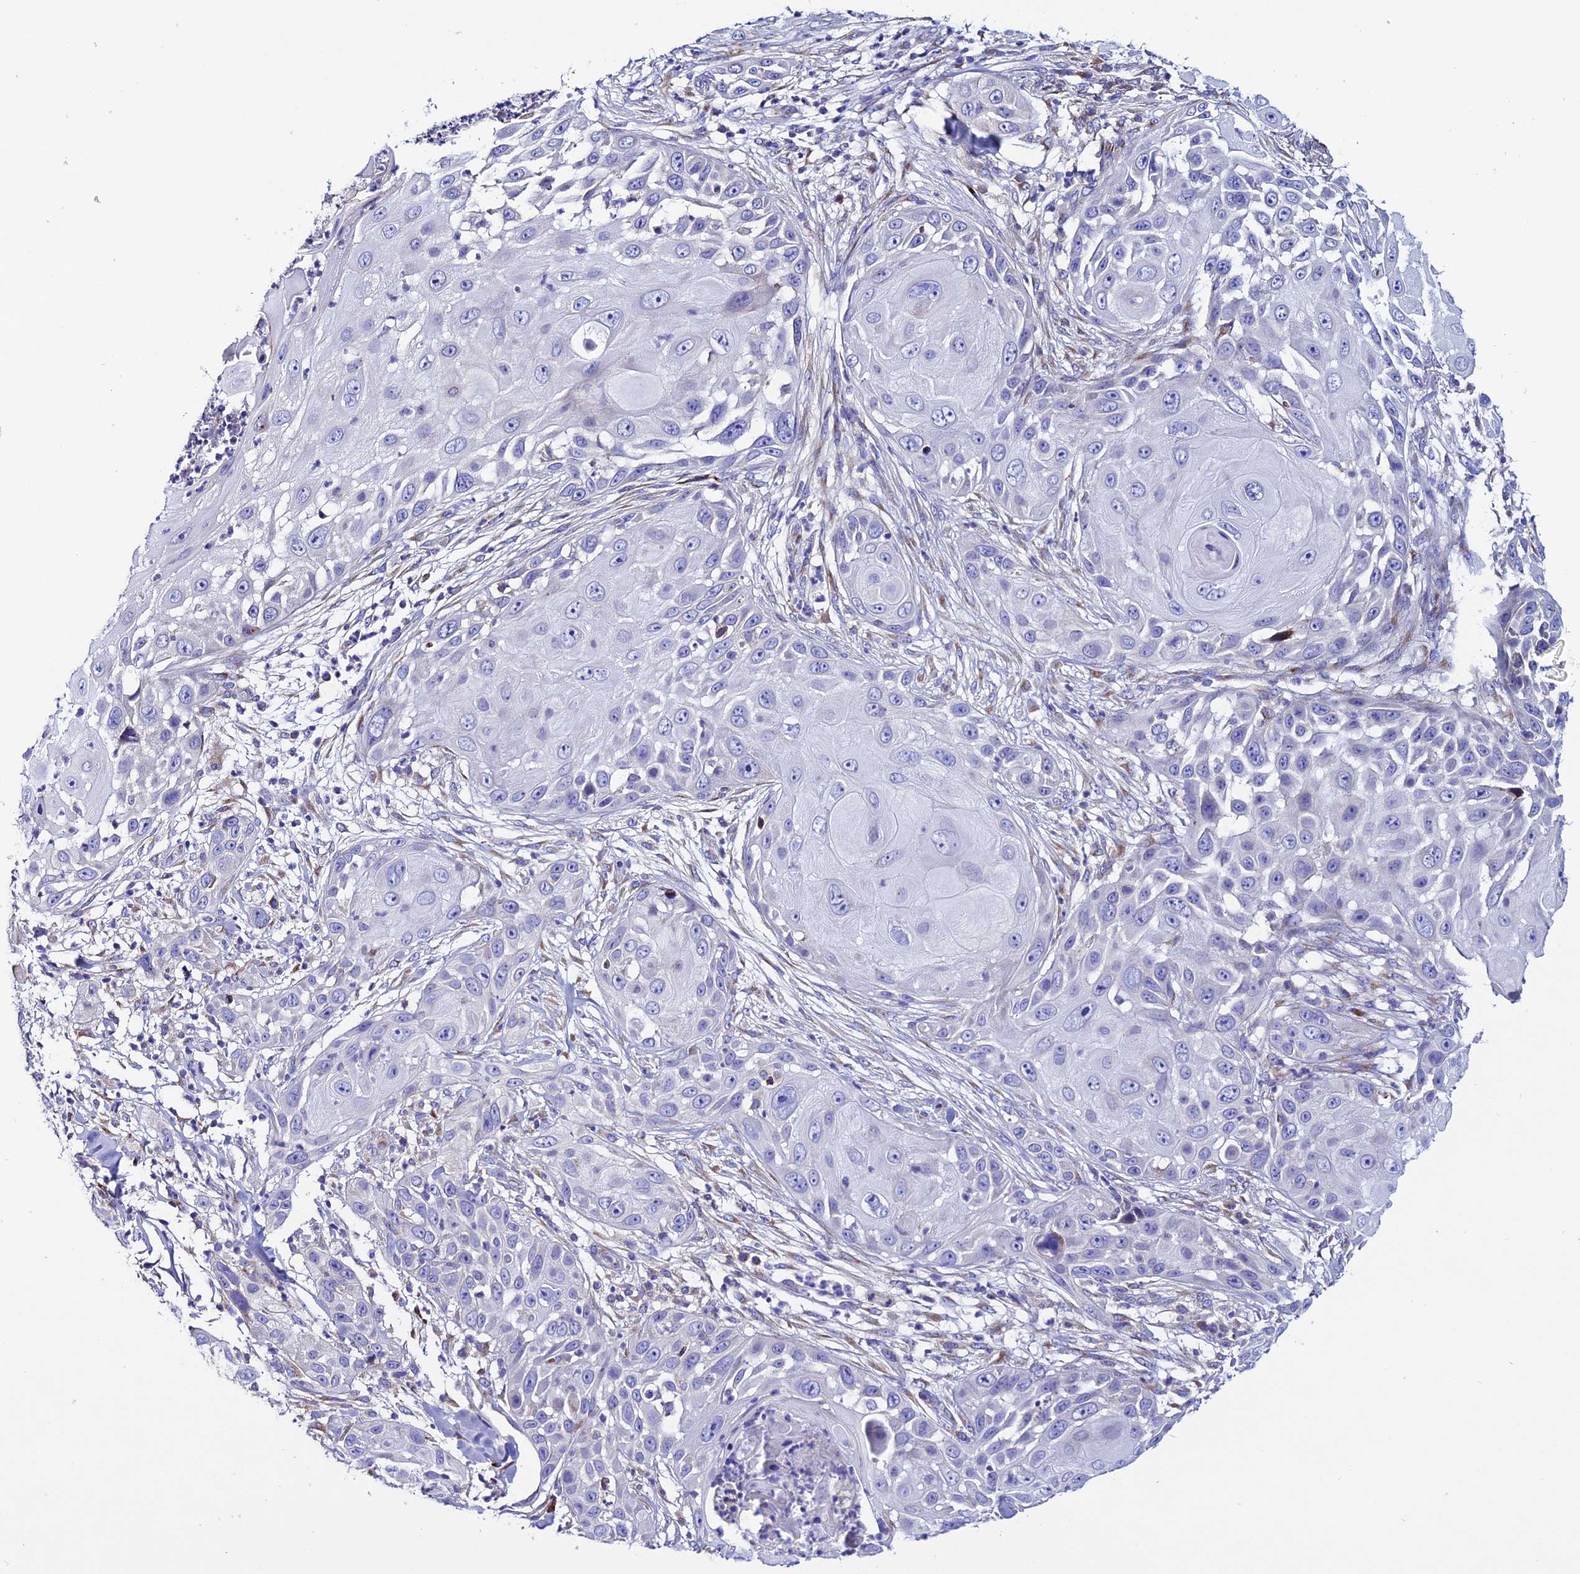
{"staining": {"intensity": "negative", "quantity": "none", "location": "none"}, "tissue": "skin cancer", "cell_type": "Tumor cells", "image_type": "cancer", "snomed": [{"axis": "morphology", "description": "Squamous cell carcinoma, NOS"}, {"axis": "topography", "description": "Skin"}], "caption": "There is no significant positivity in tumor cells of squamous cell carcinoma (skin).", "gene": "OR51Q1", "patient": {"sex": "female", "age": 44}}